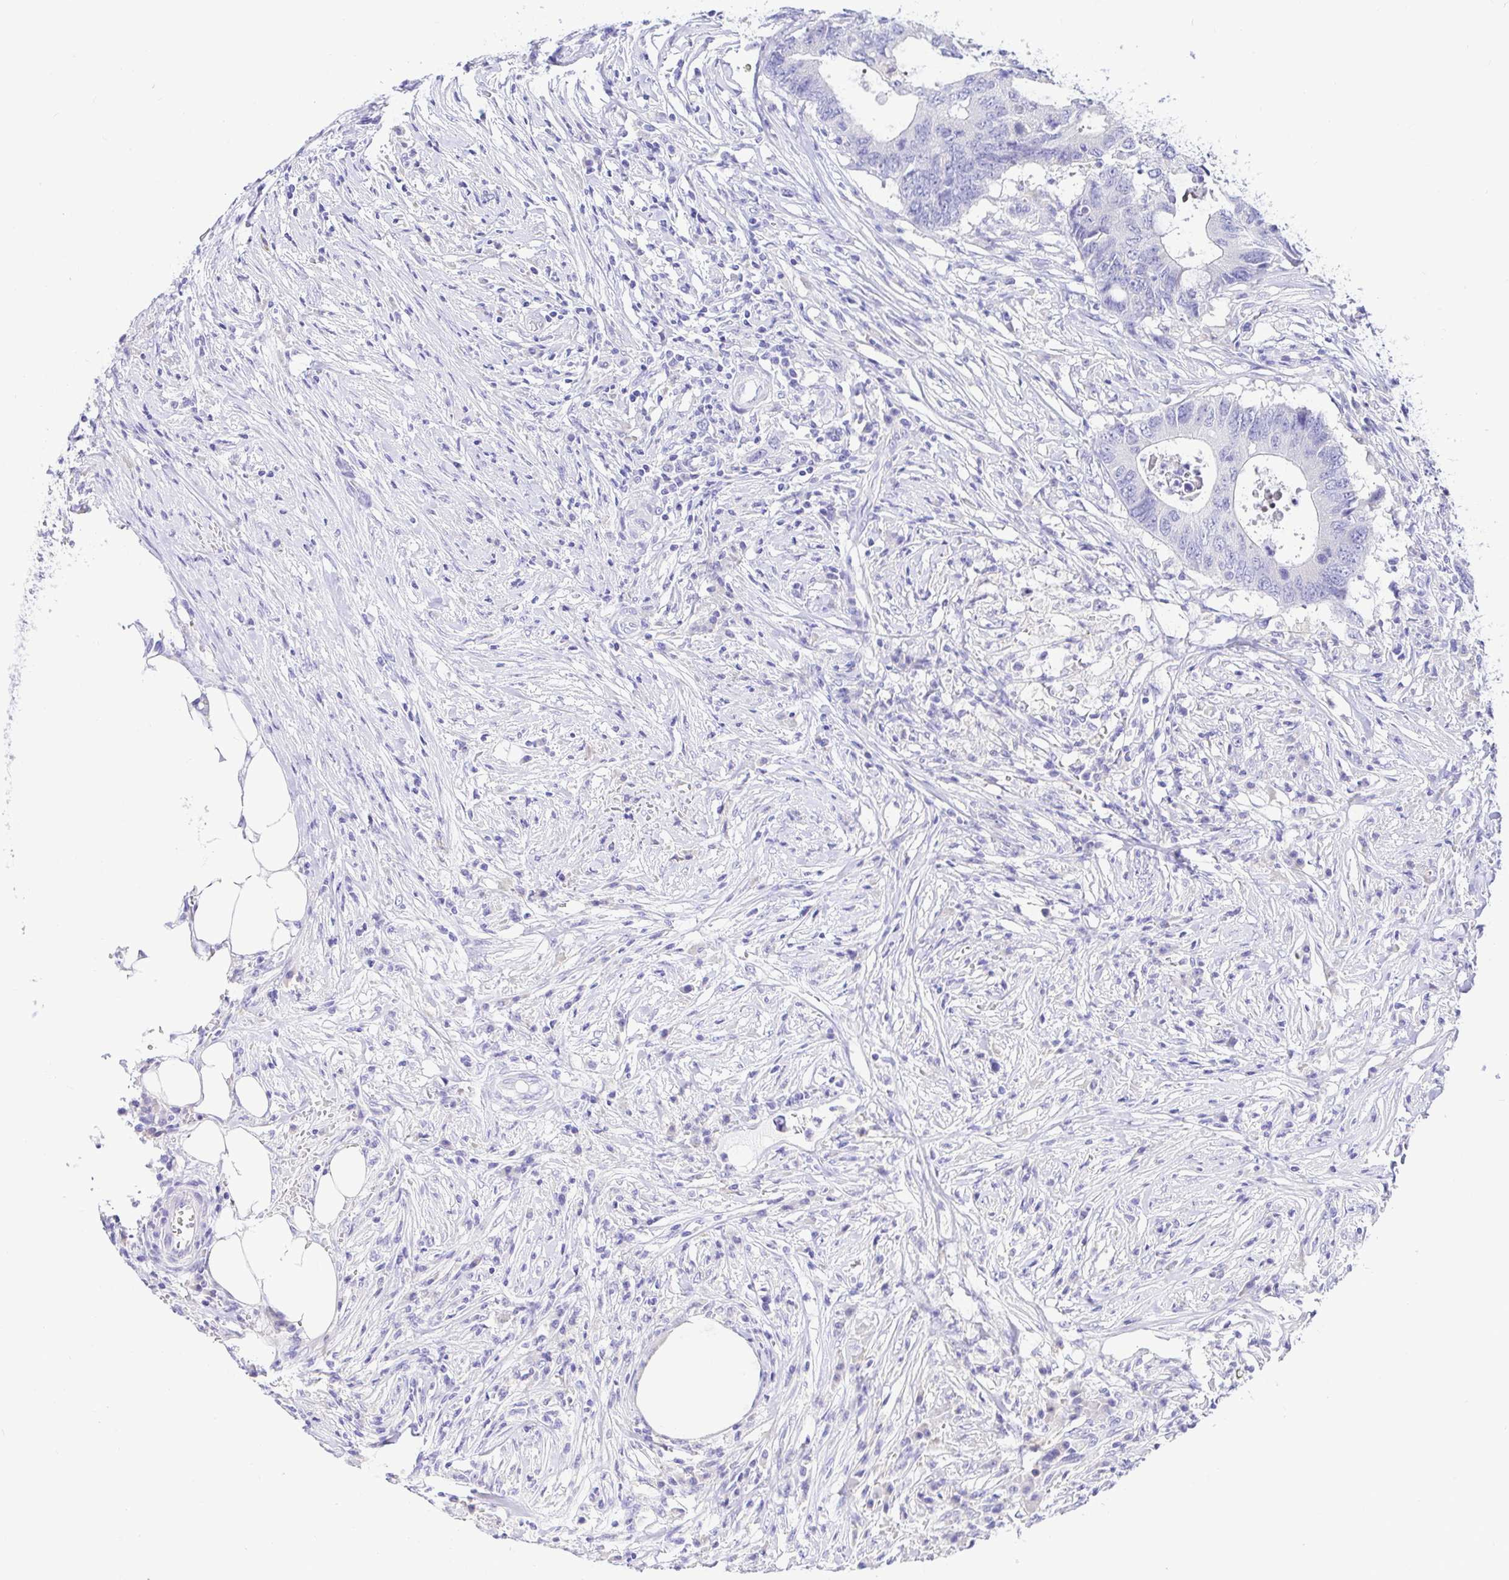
{"staining": {"intensity": "negative", "quantity": "none", "location": "none"}, "tissue": "colorectal cancer", "cell_type": "Tumor cells", "image_type": "cancer", "snomed": [{"axis": "morphology", "description": "Adenocarcinoma, NOS"}, {"axis": "topography", "description": "Colon"}], "caption": "The photomicrograph shows no staining of tumor cells in colorectal cancer.", "gene": "BACE2", "patient": {"sex": "male", "age": 71}}